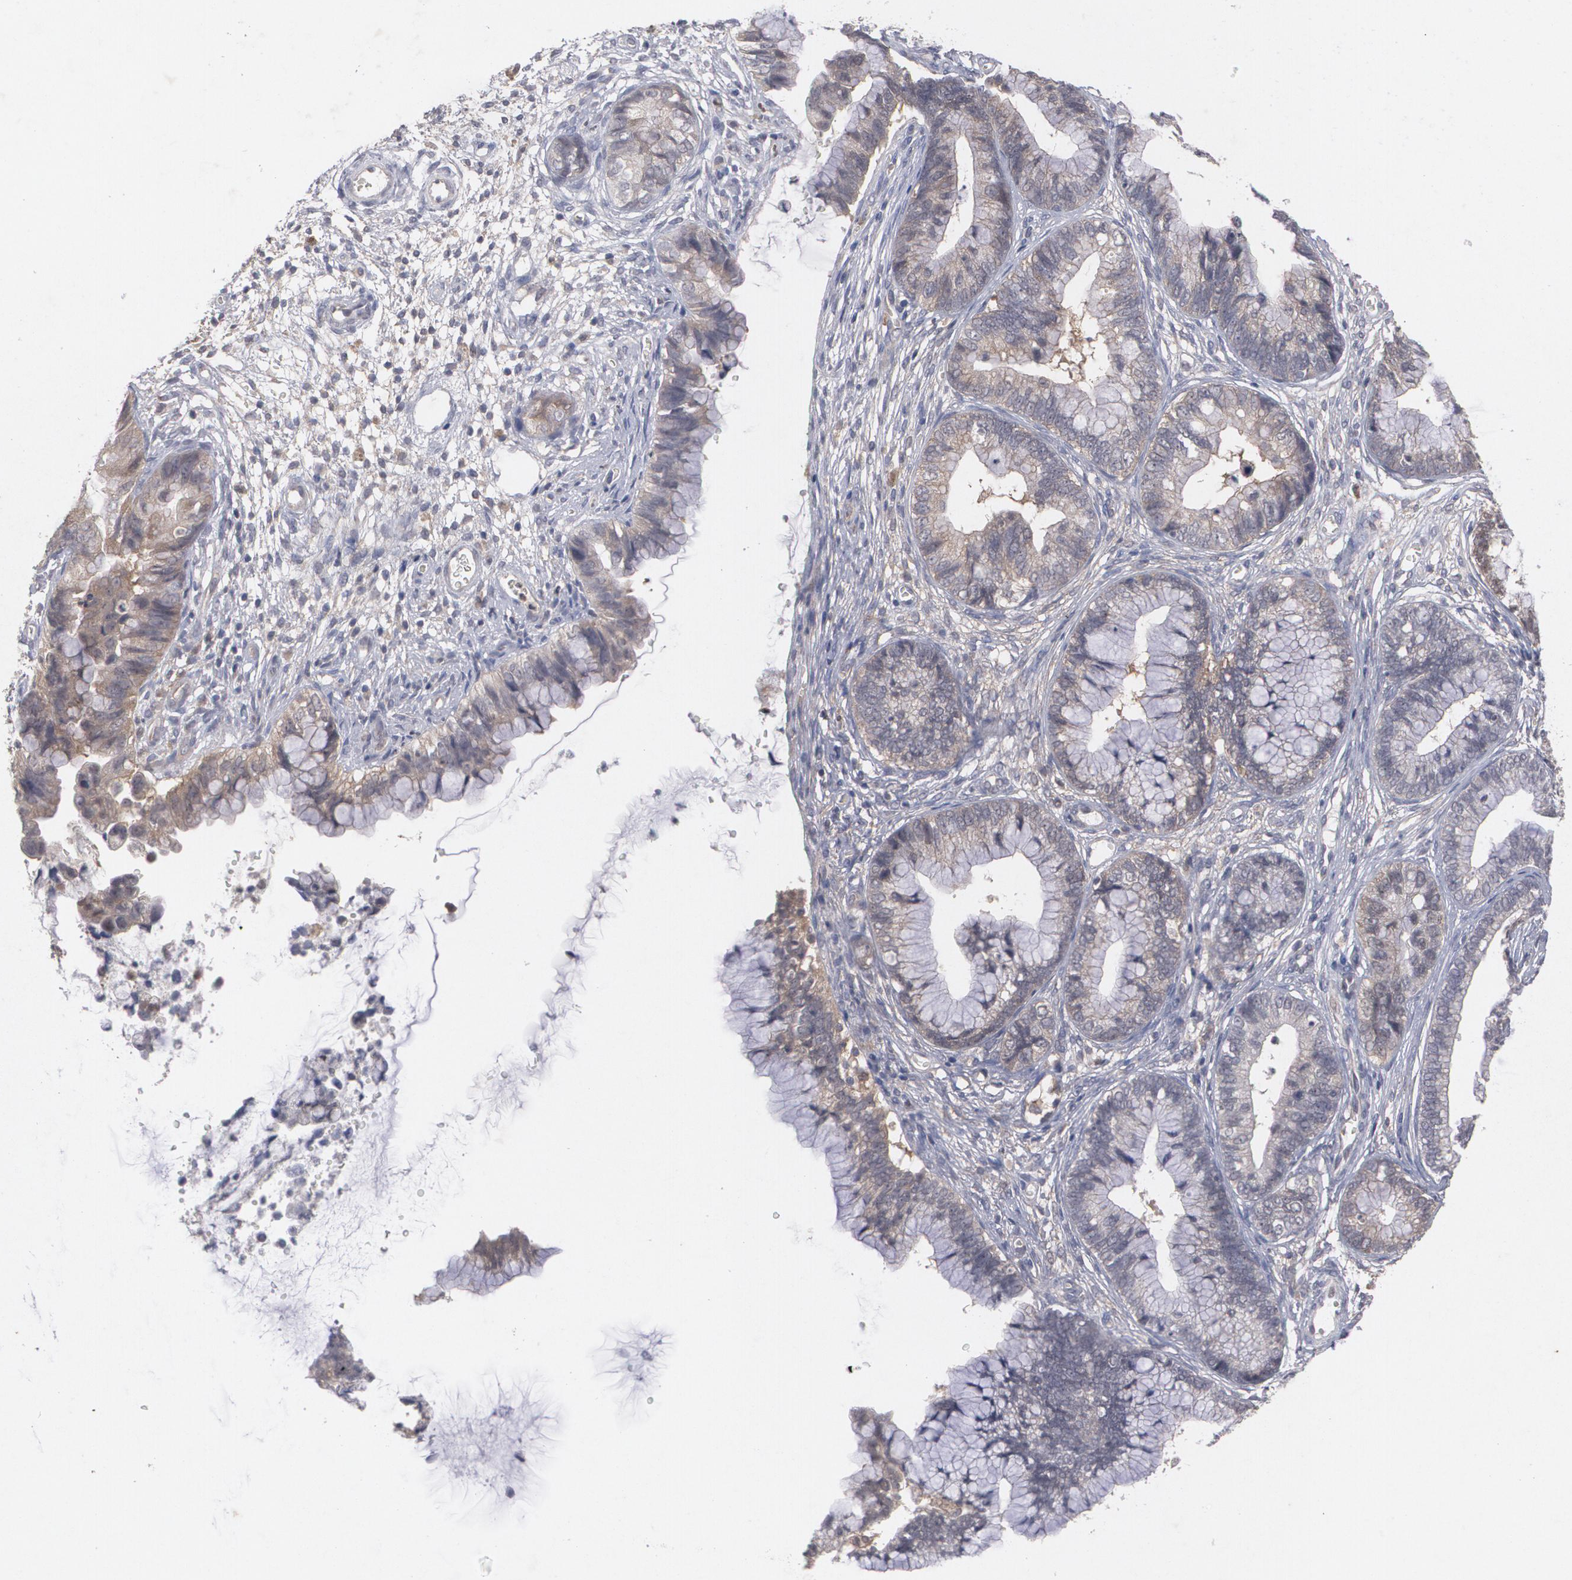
{"staining": {"intensity": "weak", "quantity": "<25%", "location": "cytoplasmic/membranous"}, "tissue": "cervical cancer", "cell_type": "Tumor cells", "image_type": "cancer", "snomed": [{"axis": "morphology", "description": "Adenocarcinoma, NOS"}, {"axis": "topography", "description": "Cervix"}], "caption": "A histopathology image of human cervical cancer (adenocarcinoma) is negative for staining in tumor cells.", "gene": "HTT", "patient": {"sex": "female", "age": 44}}